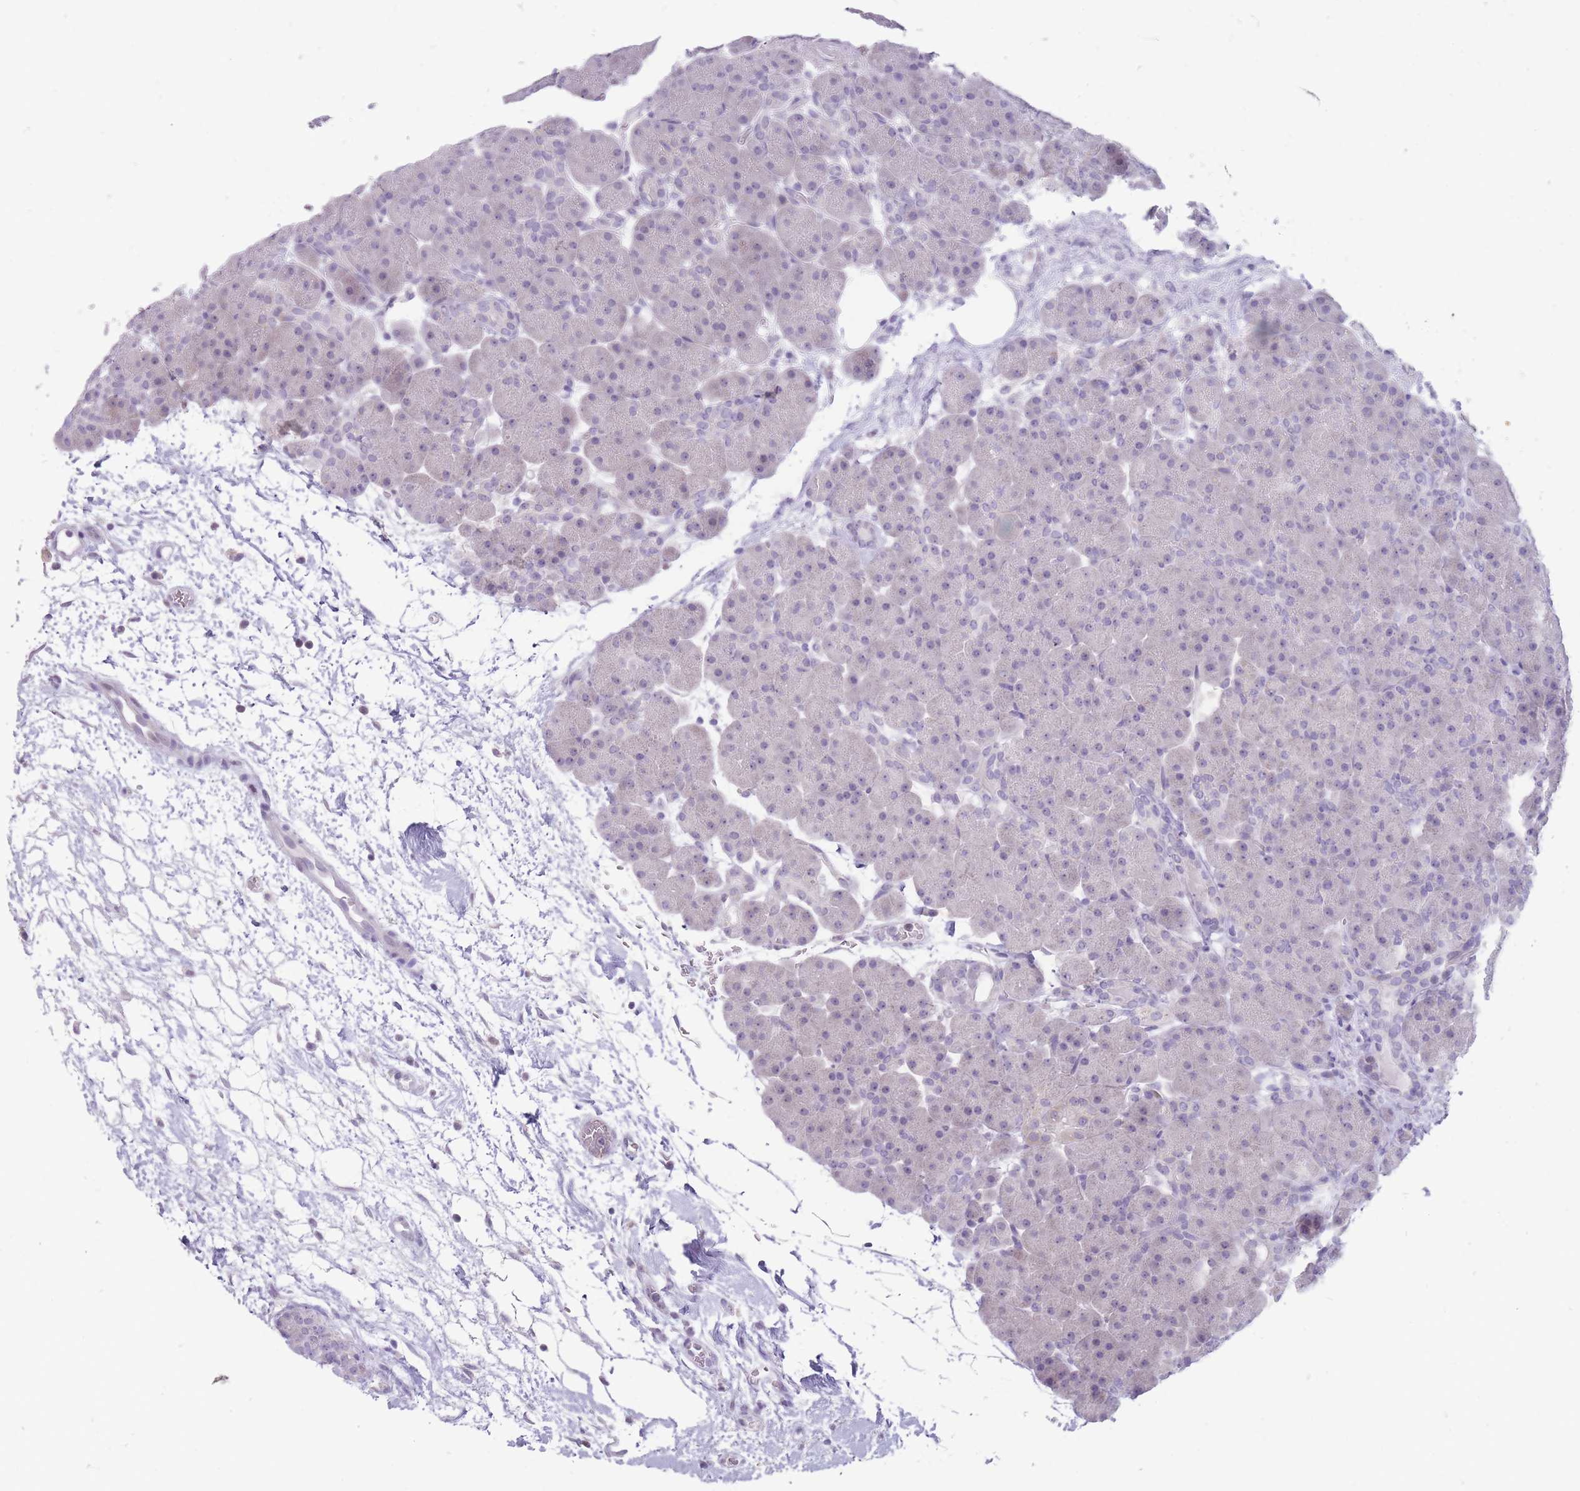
{"staining": {"intensity": "negative", "quantity": "none", "location": "none"}, "tissue": "pancreas", "cell_type": "Exocrine glandular cells", "image_type": "normal", "snomed": [{"axis": "morphology", "description": "Normal tissue, NOS"}, {"axis": "topography", "description": "Pancreas"}], "caption": "This is an IHC image of normal pancreas. There is no positivity in exocrine glandular cells.", "gene": "ERICH4", "patient": {"sex": "male", "age": 66}}